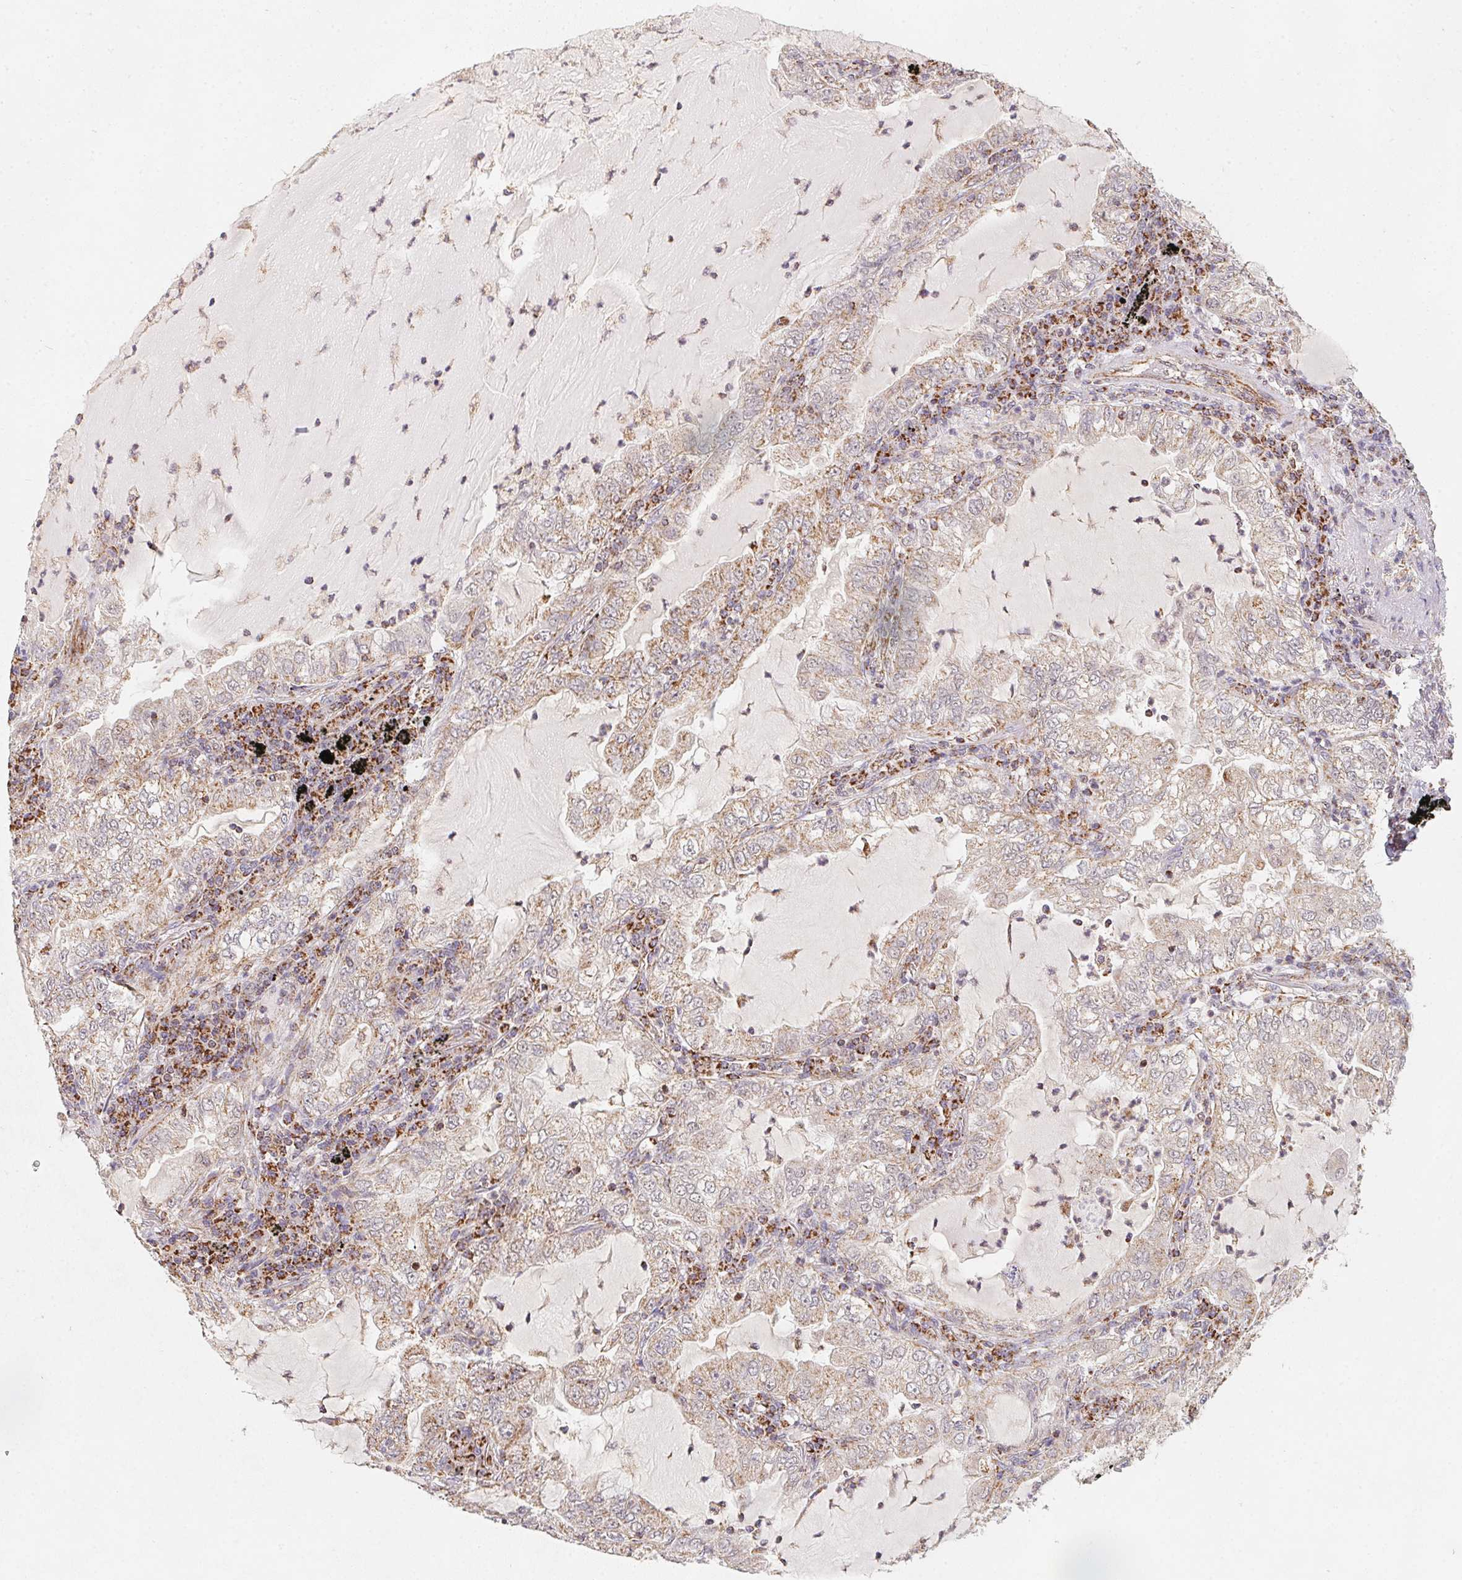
{"staining": {"intensity": "weak", "quantity": "25%-75%", "location": "cytoplasmic/membranous"}, "tissue": "lung cancer", "cell_type": "Tumor cells", "image_type": "cancer", "snomed": [{"axis": "morphology", "description": "Adenocarcinoma, NOS"}, {"axis": "topography", "description": "Lung"}], "caption": "A high-resolution histopathology image shows IHC staining of lung cancer (adenocarcinoma), which displays weak cytoplasmic/membranous positivity in approximately 25%-75% of tumor cells.", "gene": "NDUFS6", "patient": {"sex": "female", "age": 73}}